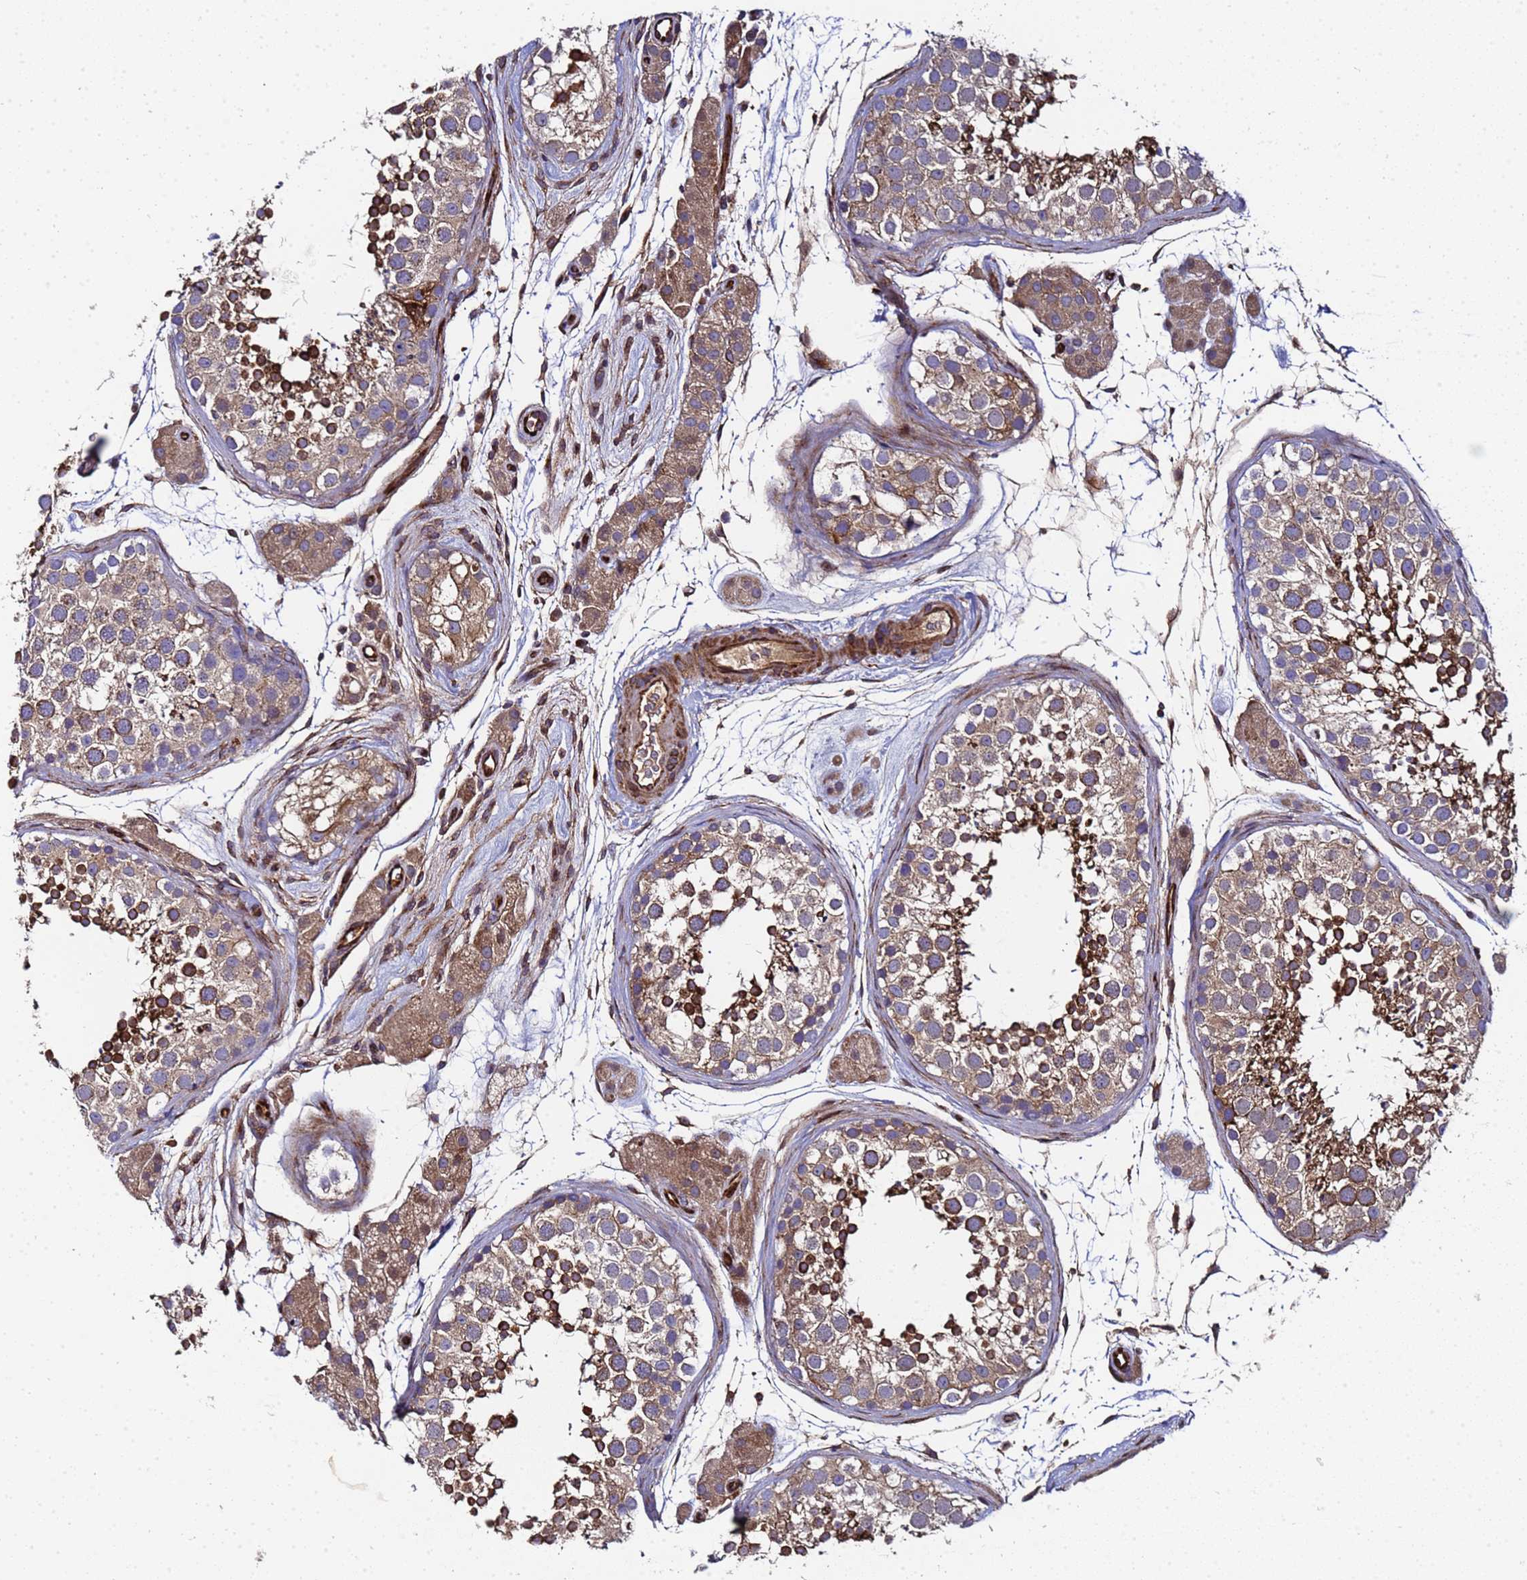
{"staining": {"intensity": "strong", "quantity": "25%-75%", "location": "cytoplasmic/membranous"}, "tissue": "testis", "cell_type": "Cells in seminiferous ducts", "image_type": "normal", "snomed": [{"axis": "morphology", "description": "Normal tissue, NOS"}, {"axis": "topography", "description": "Testis"}], "caption": "Immunohistochemical staining of unremarkable testis exhibits high levels of strong cytoplasmic/membranous expression in approximately 25%-75% of cells in seminiferous ducts.", "gene": "MOCS1", "patient": {"sex": "male", "age": 41}}